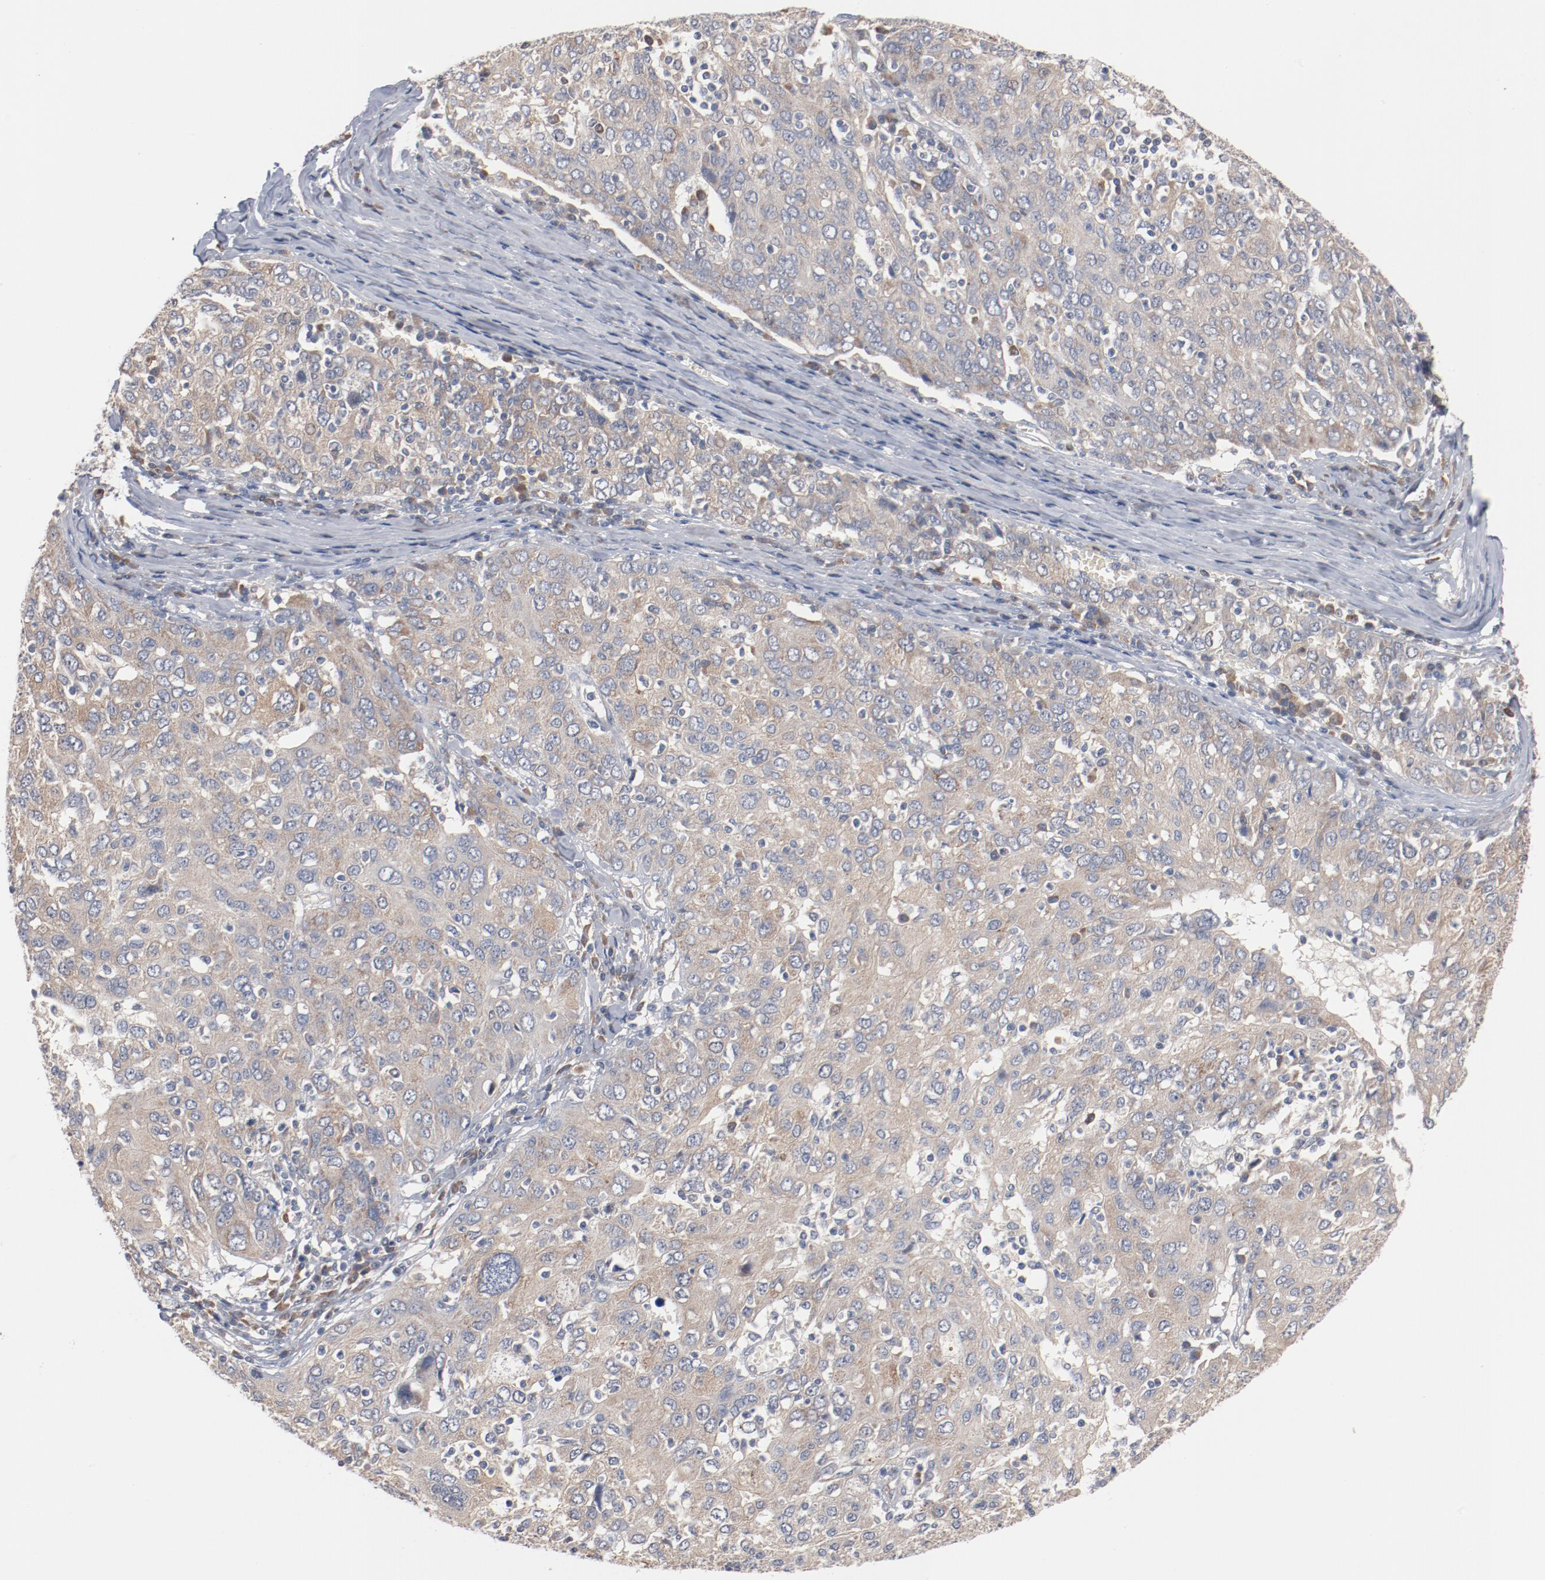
{"staining": {"intensity": "weak", "quantity": ">75%", "location": "cytoplasmic/membranous"}, "tissue": "ovarian cancer", "cell_type": "Tumor cells", "image_type": "cancer", "snomed": [{"axis": "morphology", "description": "Carcinoma, endometroid"}, {"axis": "topography", "description": "Ovary"}], "caption": "Ovarian cancer was stained to show a protein in brown. There is low levels of weak cytoplasmic/membranous staining in approximately >75% of tumor cells.", "gene": "RNASE11", "patient": {"sex": "female", "age": 50}}